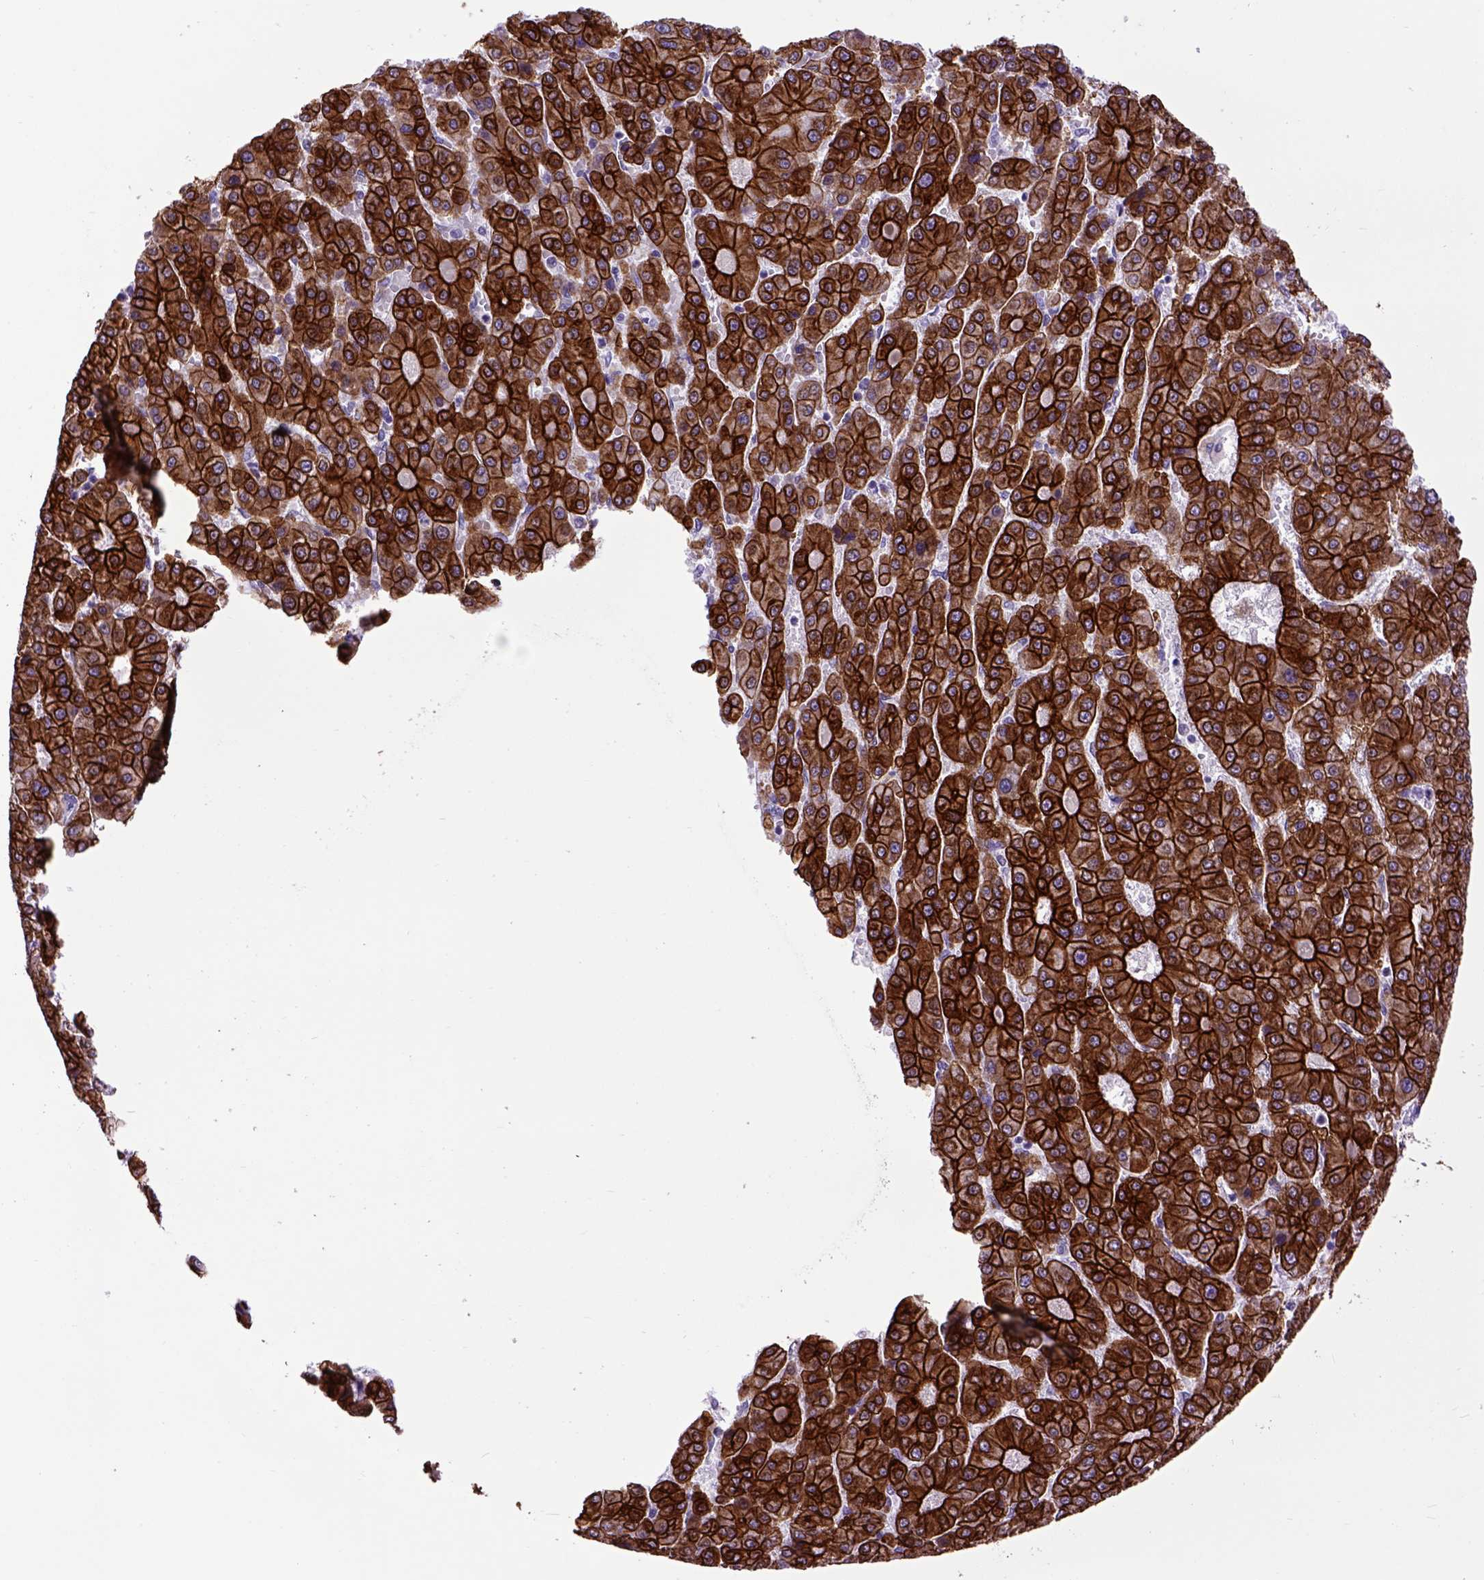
{"staining": {"intensity": "strong", "quantity": ">75%", "location": "cytoplasmic/membranous"}, "tissue": "liver cancer", "cell_type": "Tumor cells", "image_type": "cancer", "snomed": [{"axis": "morphology", "description": "Carcinoma, Hepatocellular, NOS"}, {"axis": "topography", "description": "Liver"}], "caption": "High-power microscopy captured an IHC micrograph of liver cancer (hepatocellular carcinoma), revealing strong cytoplasmic/membranous positivity in about >75% of tumor cells.", "gene": "RAB25", "patient": {"sex": "male", "age": 70}}